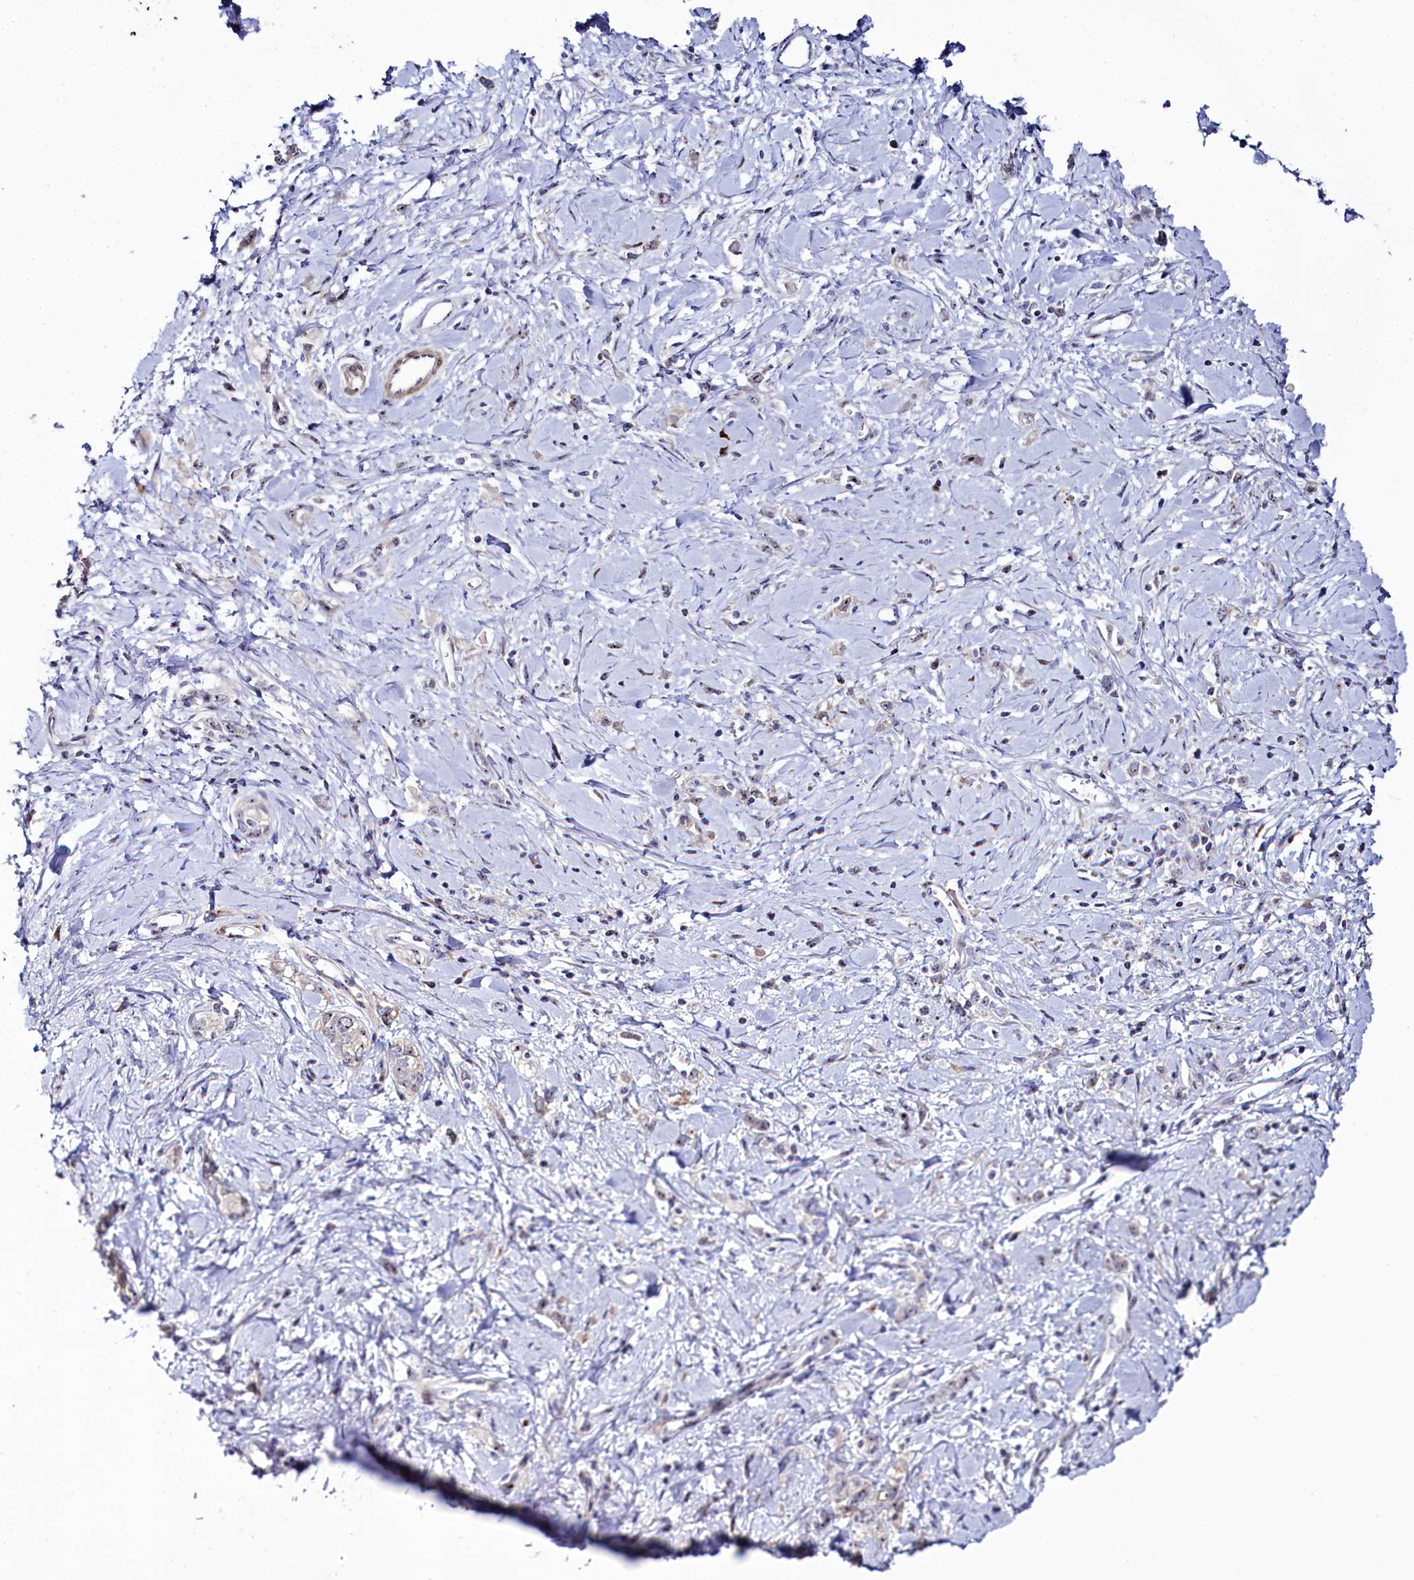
{"staining": {"intensity": "negative", "quantity": "none", "location": "none"}, "tissue": "stomach cancer", "cell_type": "Tumor cells", "image_type": "cancer", "snomed": [{"axis": "morphology", "description": "Adenocarcinoma, NOS"}, {"axis": "topography", "description": "Stomach"}], "caption": "Micrograph shows no protein expression in tumor cells of stomach cancer tissue. (Brightfield microscopy of DAB immunohistochemistry (IHC) at high magnification).", "gene": "TCOF1", "patient": {"sex": "female", "age": 76}}